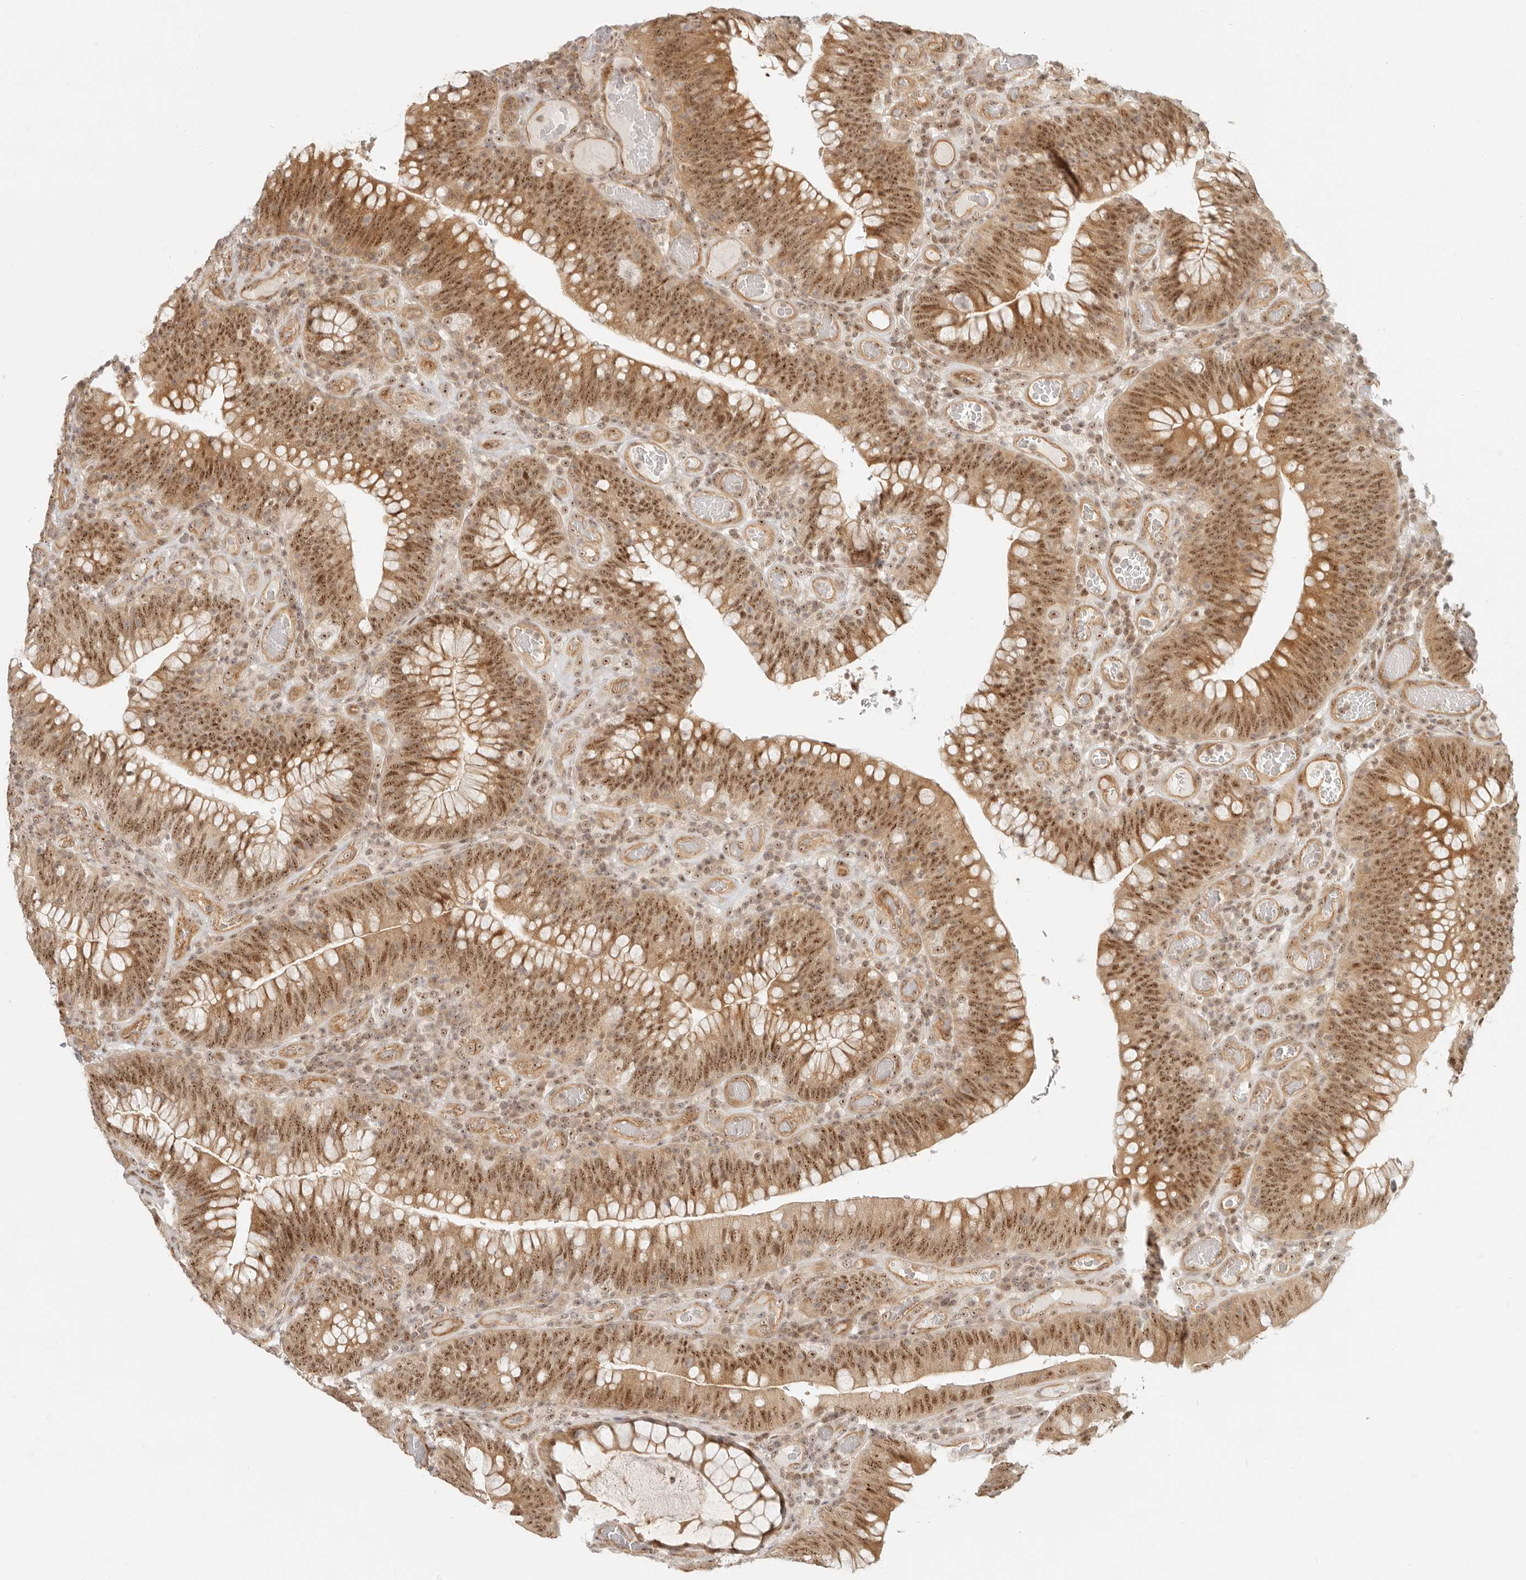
{"staining": {"intensity": "moderate", "quantity": ">75%", "location": "cytoplasmic/membranous,nuclear"}, "tissue": "colorectal cancer", "cell_type": "Tumor cells", "image_type": "cancer", "snomed": [{"axis": "morphology", "description": "Normal tissue, NOS"}, {"axis": "topography", "description": "Colon"}], "caption": "This is an image of immunohistochemistry staining of colorectal cancer, which shows moderate positivity in the cytoplasmic/membranous and nuclear of tumor cells.", "gene": "BAP1", "patient": {"sex": "female", "age": 82}}